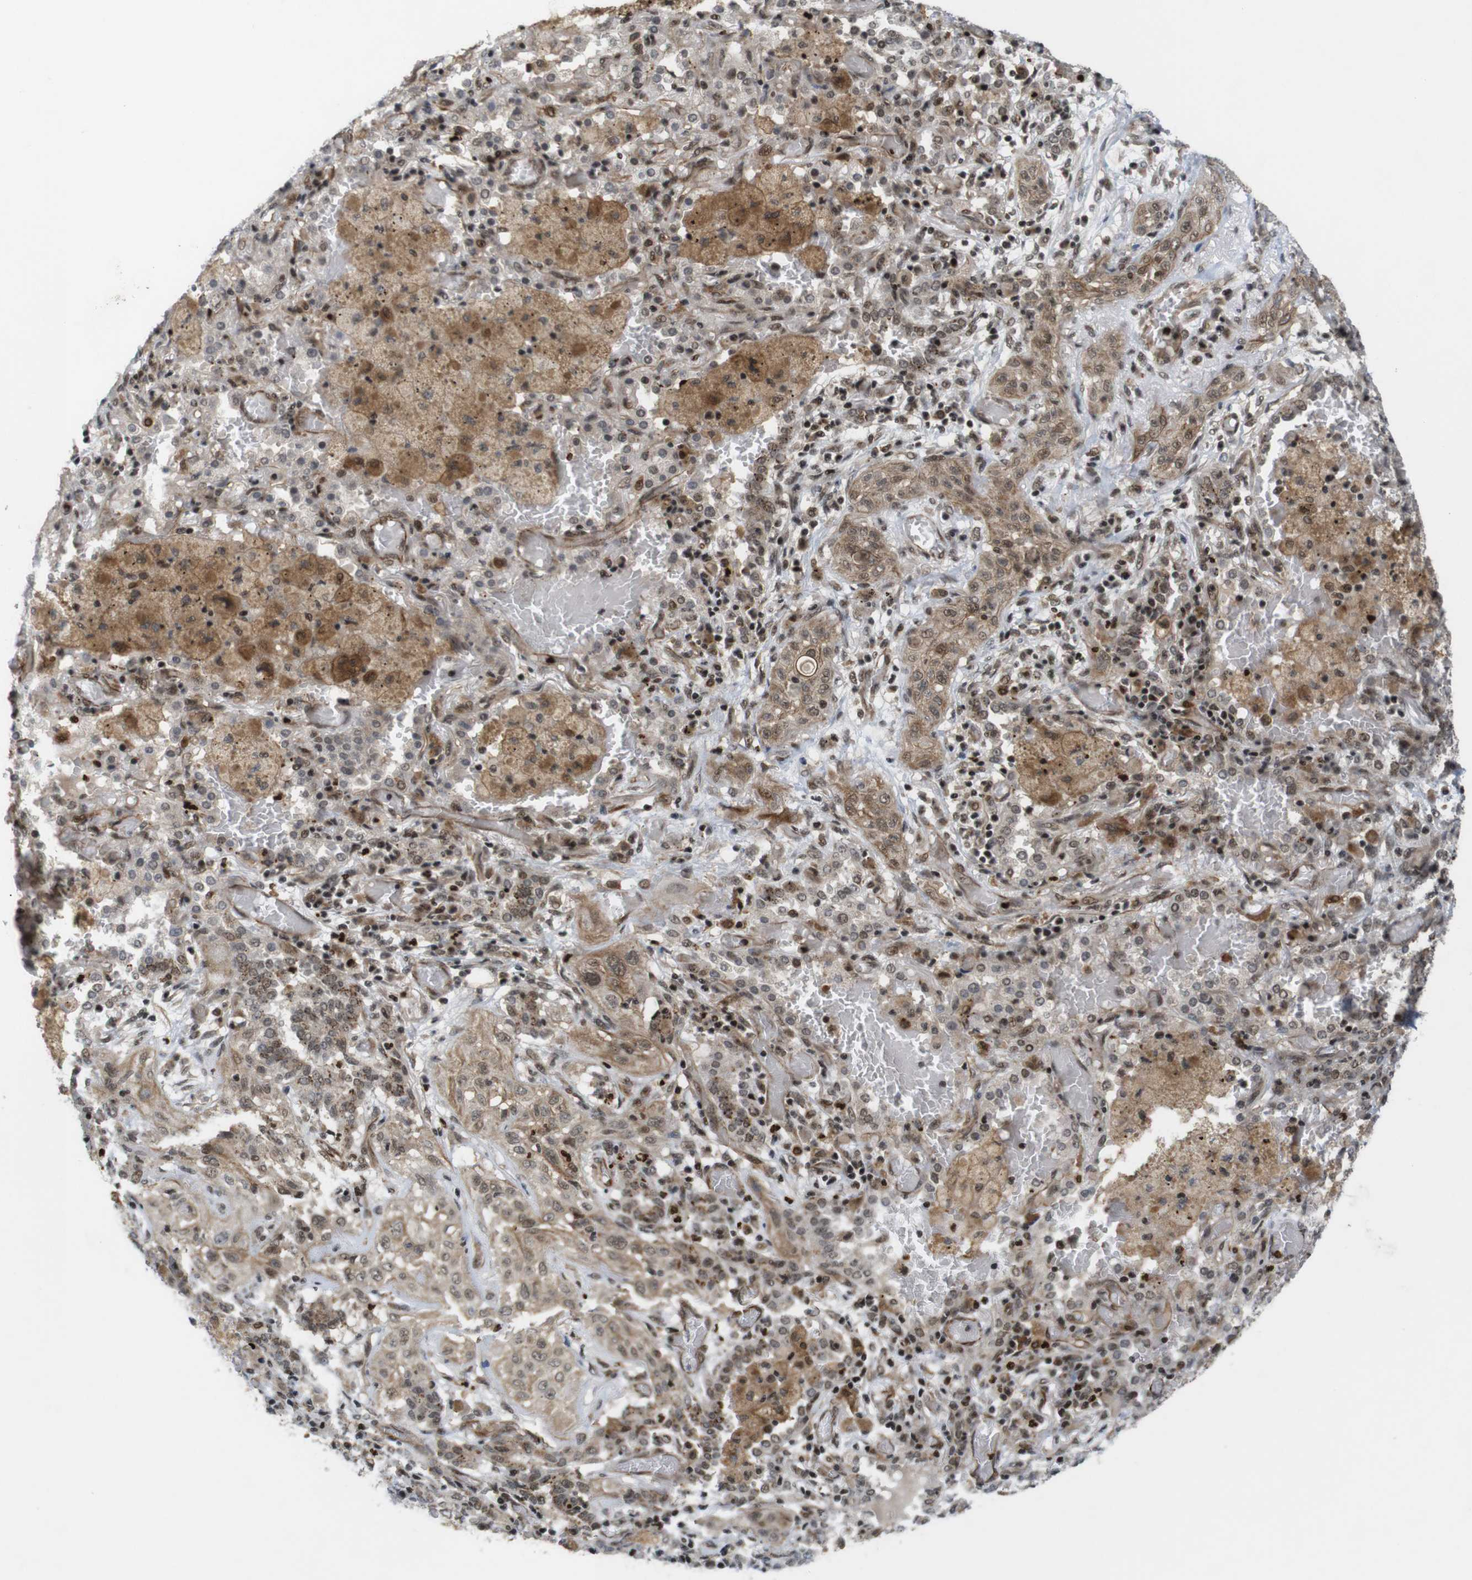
{"staining": {"intensity": "moderate", "quantity": ">75%", "location": "cytoplasmic/membranous,nuclear"}, "tissue": "lung cancer", "cell_type": "Tumor cells", "image_type": "cancer", "snomed": [{"axis": "morphology", "description": "Squamous cell carcinoma, NOS"}, {"axis": "topography", "description": "Lung"}], "caption": "Brown immunohistochemical staining in human lung cancer reveals moderate cytoplasmic/membranous and nuclear expression in approximately >75% of tumor cells.", "gene": "SP2", "patient": {"sex": "female", "age": 47}}